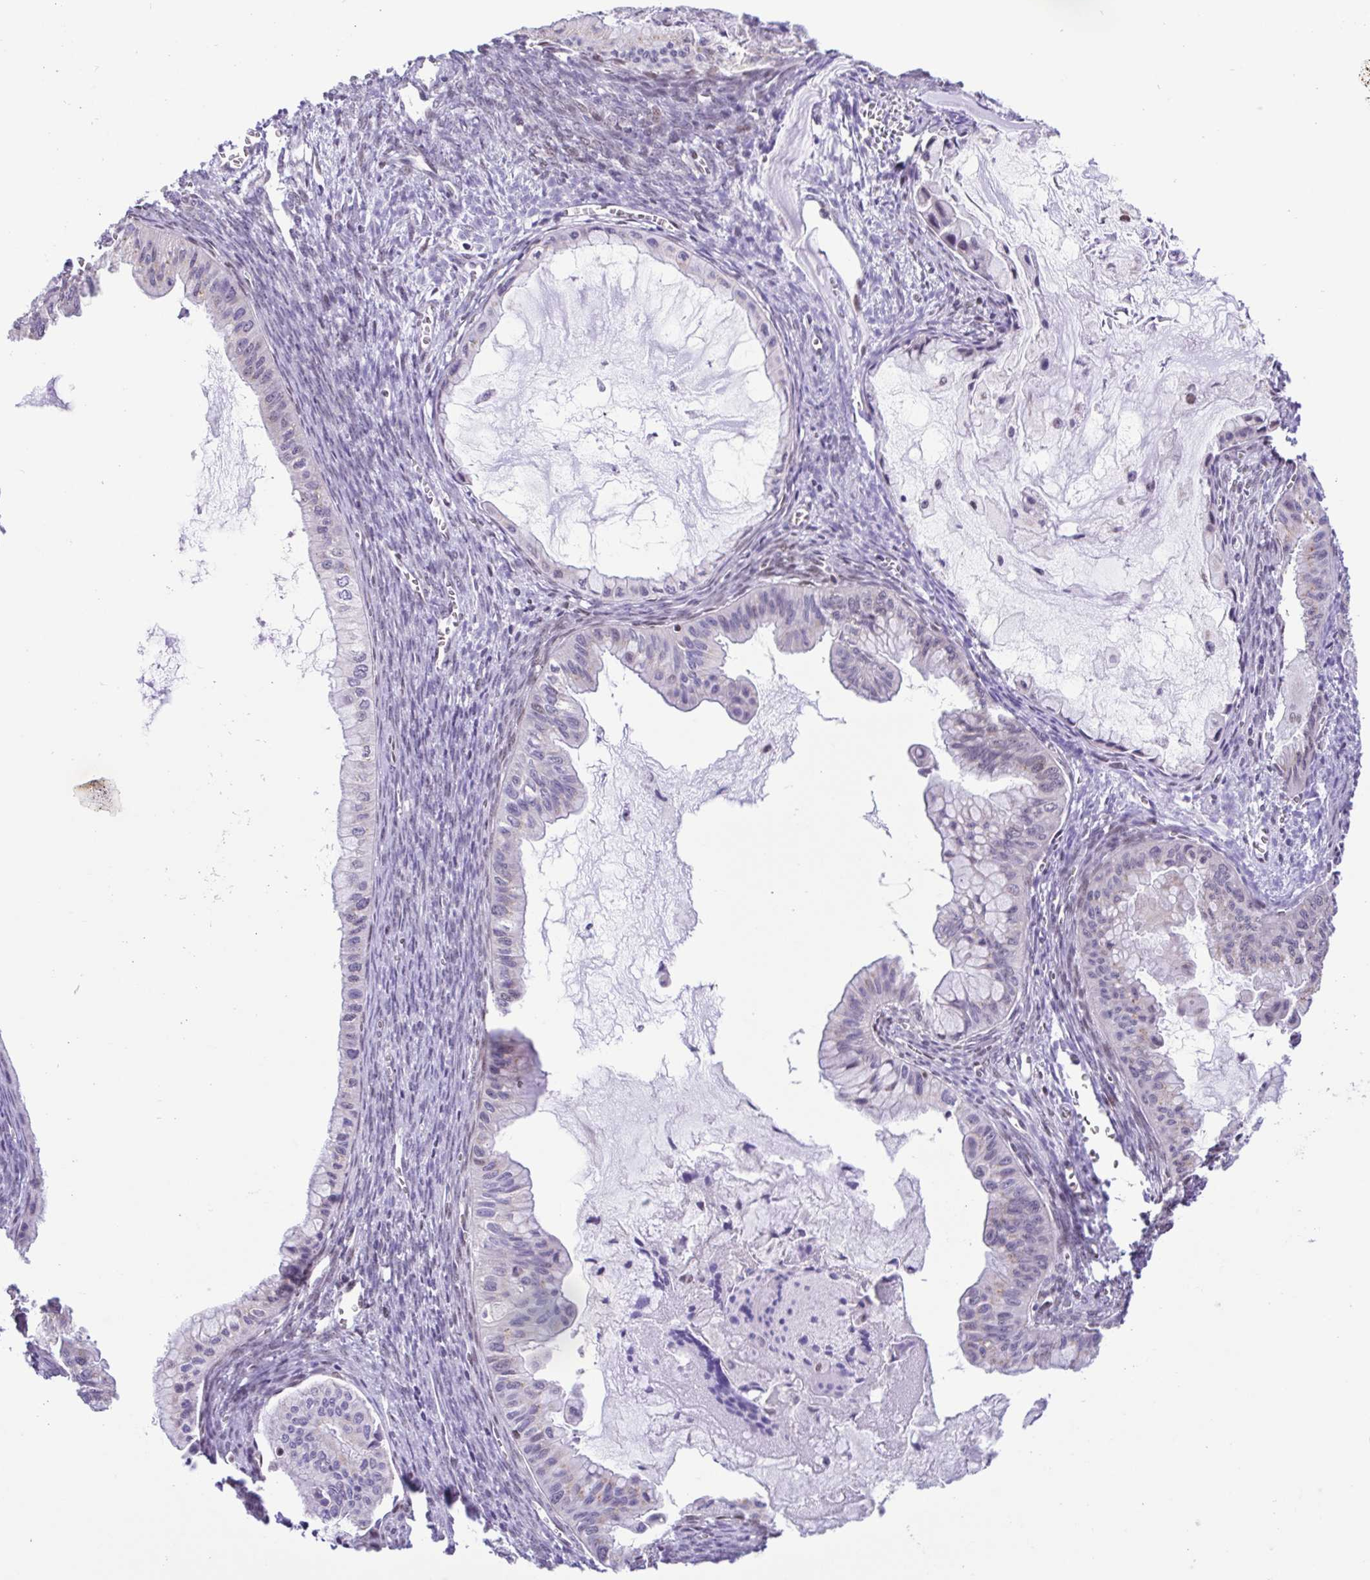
{"staining": {"intensity": "negative", "quantity": "none", "location": "none"}, "tissue": "ovarian cancer", "cell_type": "Tumor cells", "image_type": "cancer", "snomed": [{"axis": "morphology", "description": "Cystadenocarcinoma, mucinous, NOS"}, {"axis": "topography", "description": "Ovary"}], "caption": "Tumor cells are negative for brown protein staining in ovarian cancer (mucinous cystadenocarcinoma).", "gene": "TGM3", "patient": {"sex": "female", "age": 72}}